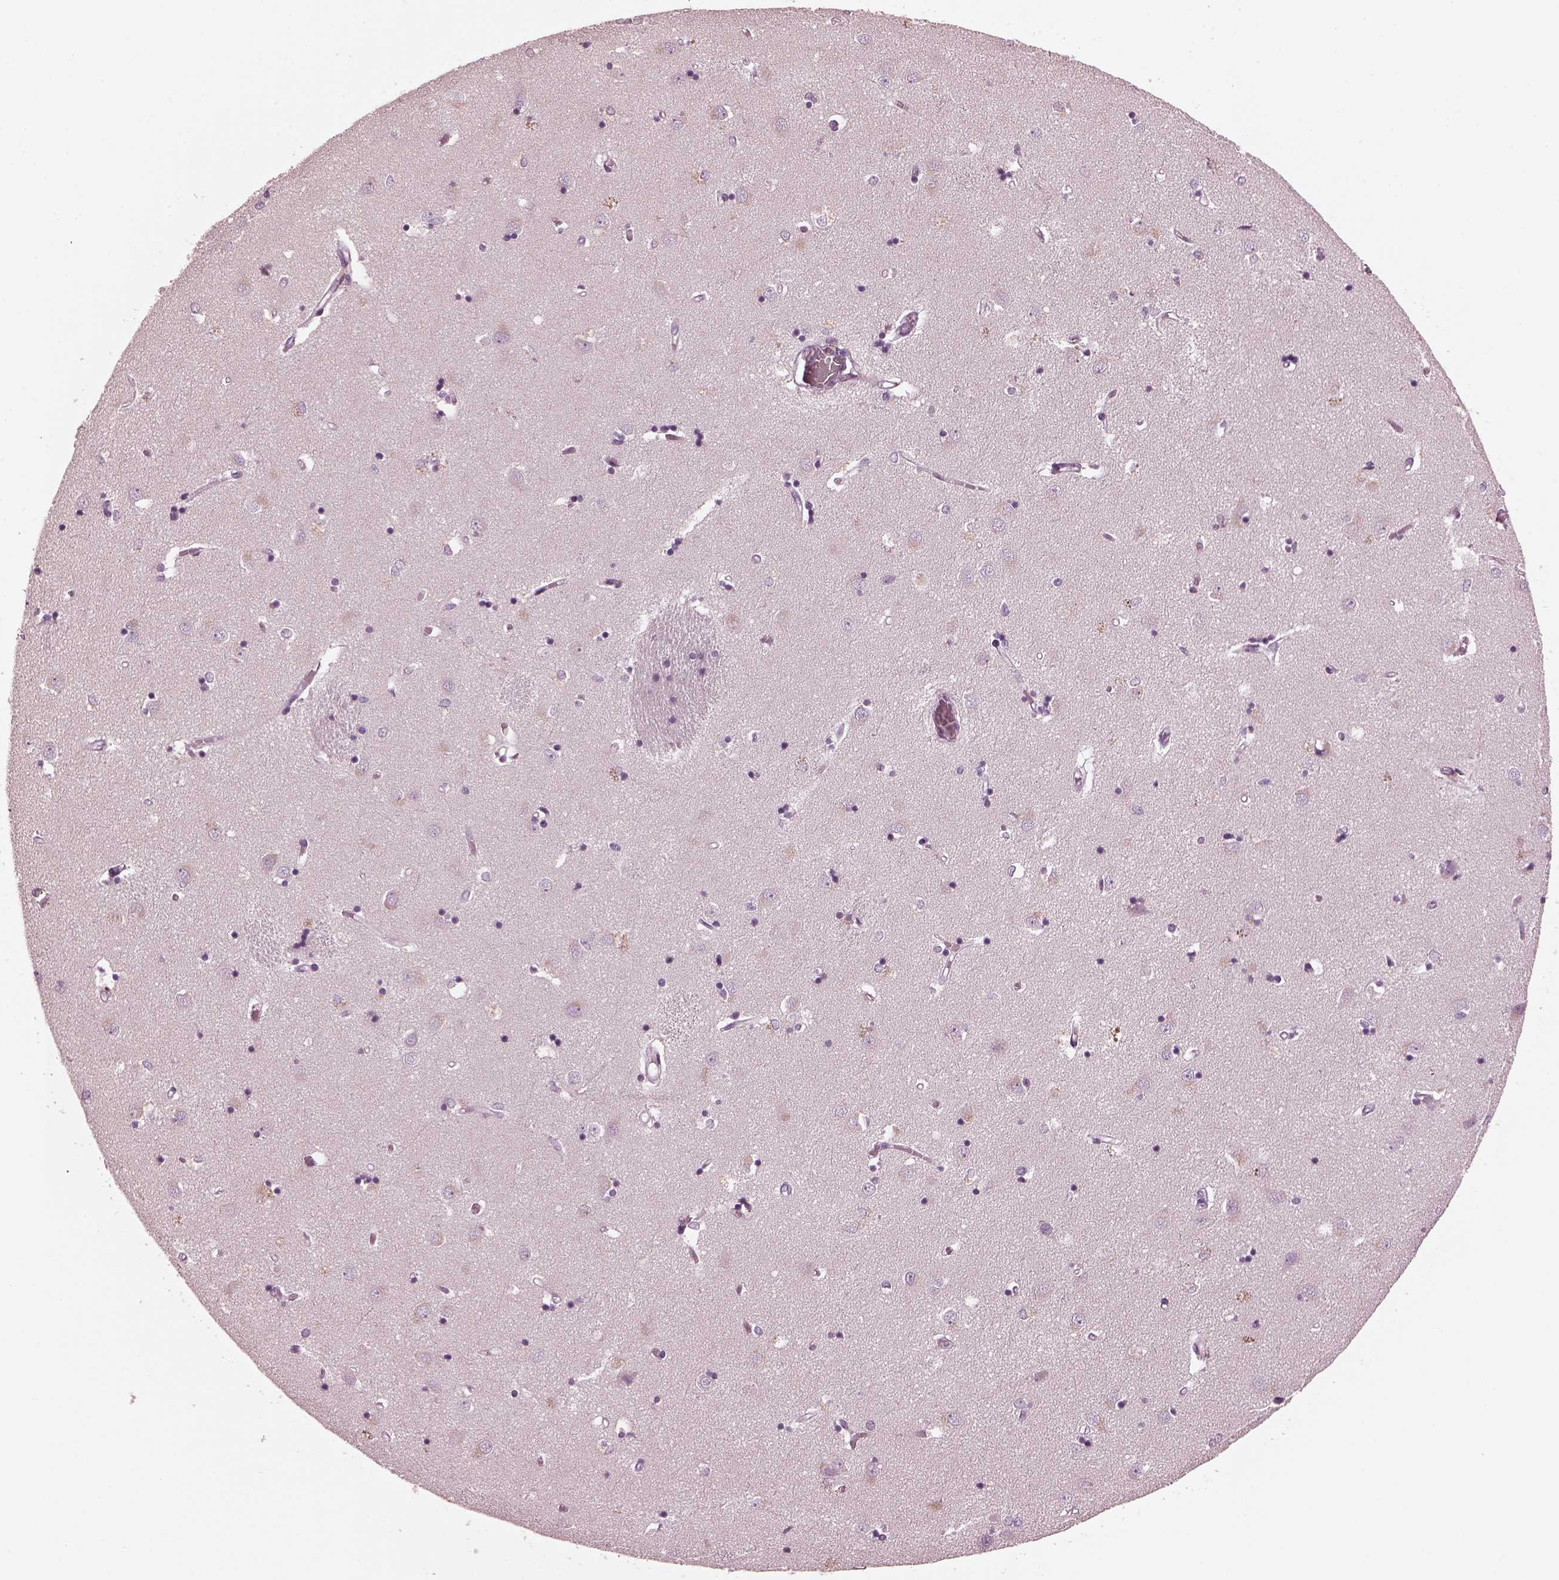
{"staining": {"intensity": "negative", "quantity": "none", "location": "none"}, "tissue": "caudate", "cell_type": "Glial cells", "image_type": "normal", "snomed": [{"axis": "morphology", "description": "Normal tissue, NOS"}, {"axis": "topography", "description": "Lateral ventricle wall"}], "caption": "Immunohistochemistry image of normal caudate stained for a protein (brown), which displays no staining in glial cells.", "gene": "SLAMF8", "patient": {"sex": "male", "age": 54}}